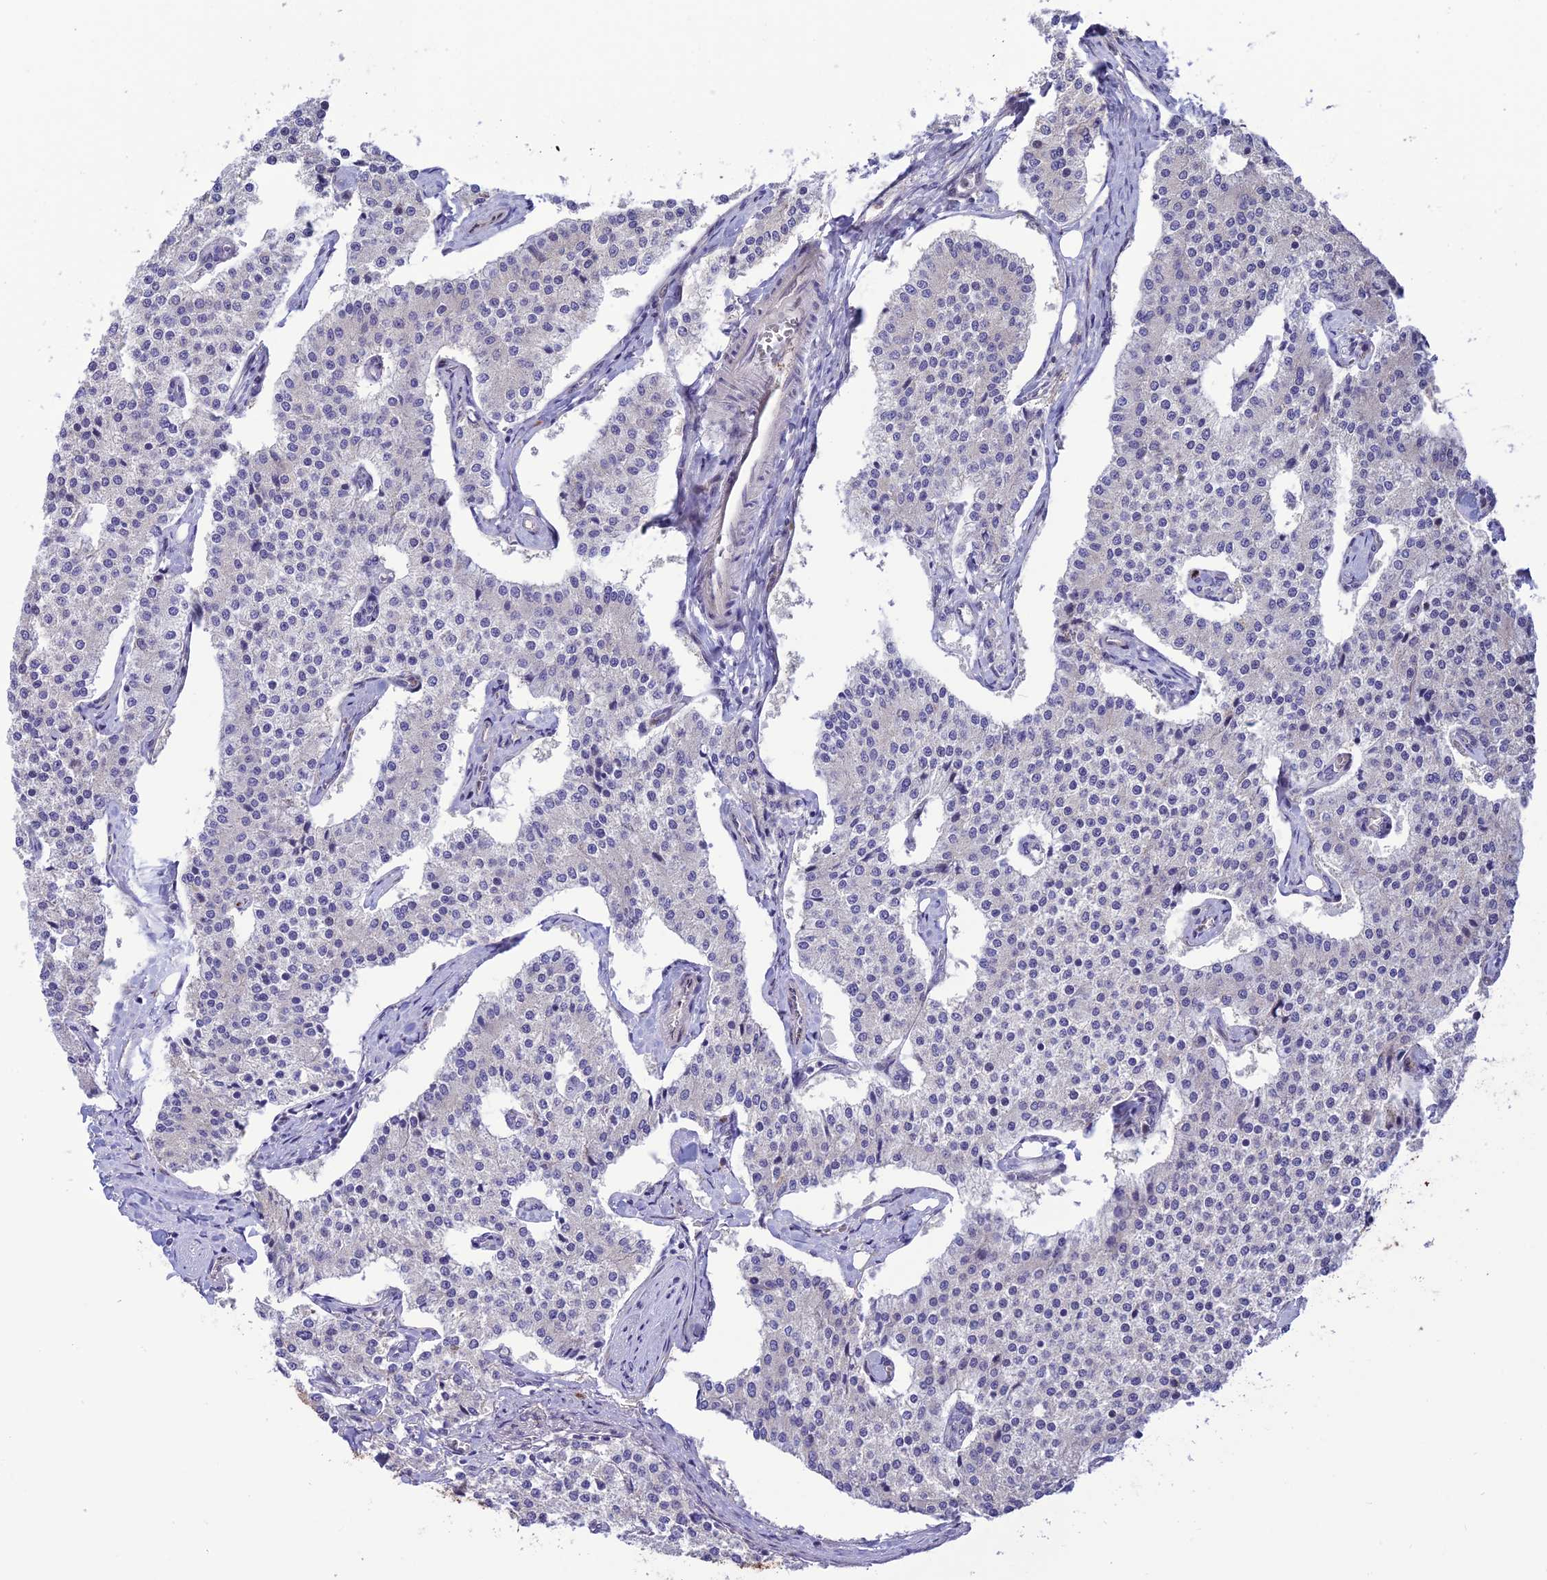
{"staining": {"intensity": "negative", "quantity": "none", "location": "none"}, "tissue": "carcinoid", "cell_type": "Tumor cells", "image_type": "cancer", "snomed": [{"axis": "morphology", "description": "Carcinoid, malignant, NOS"}, {"axis": "topography", "description": "Colon"}], "caption": "An IHC histopathology image of carcinoid (malignant) is shown. There is no staining in tumor cells of carcinoid (malignant). The staining was performed using DAB (3,3'-diaminobenzidine) to visualize the protein expression in brown, while the nuclei were stained in blue with hematoxylin (Magnification: 20x).", "gene": "JMY", "patient": {"sex": "female", "age": 52}}